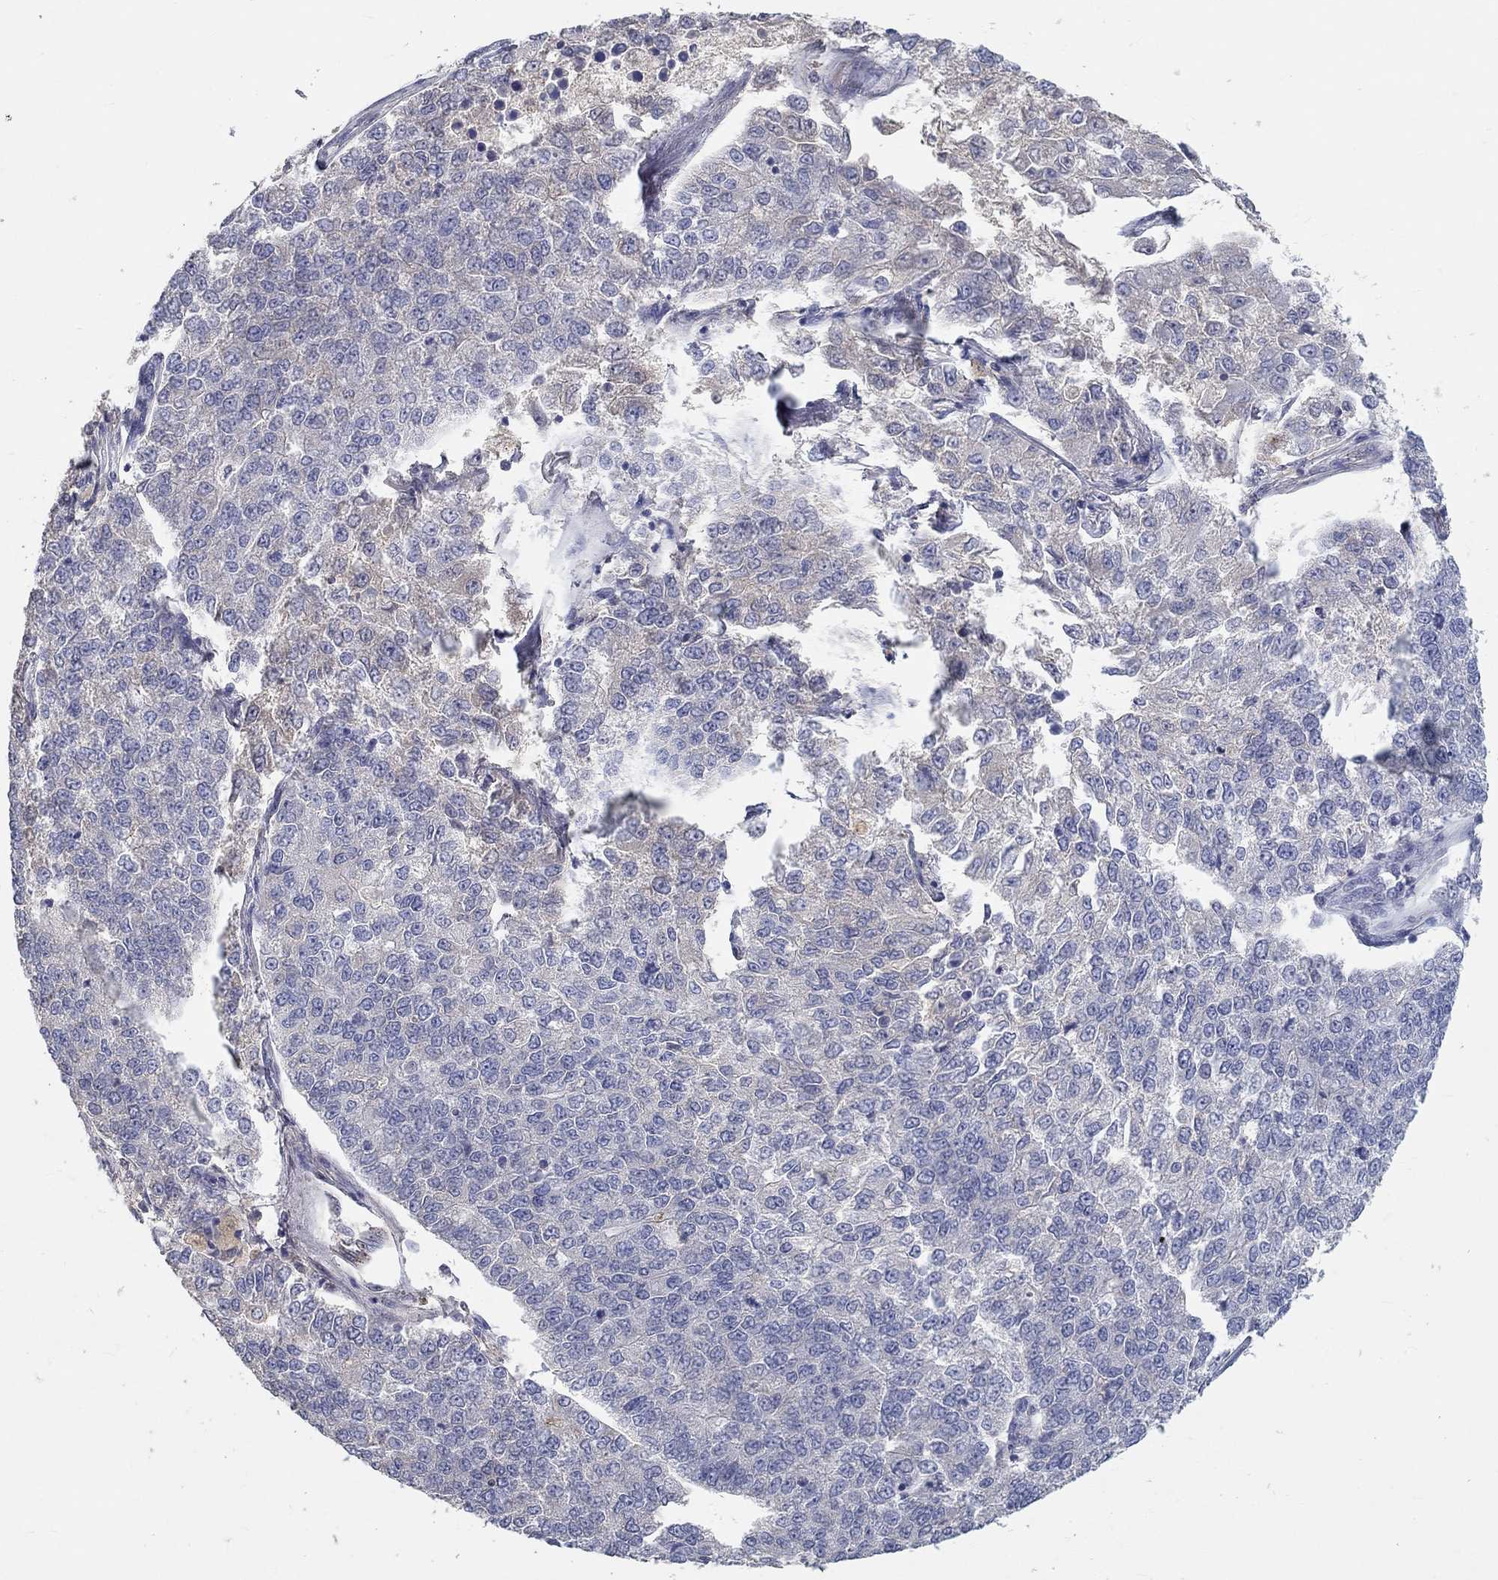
{"staining": {"intensity": "weak", "quantity": "<25%", "location": "cytoplasmic/membranous"}, "tissue": "lung cancer", "cell_type": "Tumor cells", "image_type": "cancer", "snomed": [{"axis": "morphology", "description": "Adenocarcinoma, NOS"}, {"axis": "topography", "description": "Lung"}], "caption": "High magnification brightfield microscopy of lung cancer stained with DAB (3,3'-diaminobenzidine) (brown) and counterstained with hematoxylin (blue): tumor cells show no significant staining. (Brightfield microscopy of DAB (3,3'-diaminobenzidine) IHC at high magnification).", "gene": "FGF2", "patient": {"sex": "male", "age": 49}}